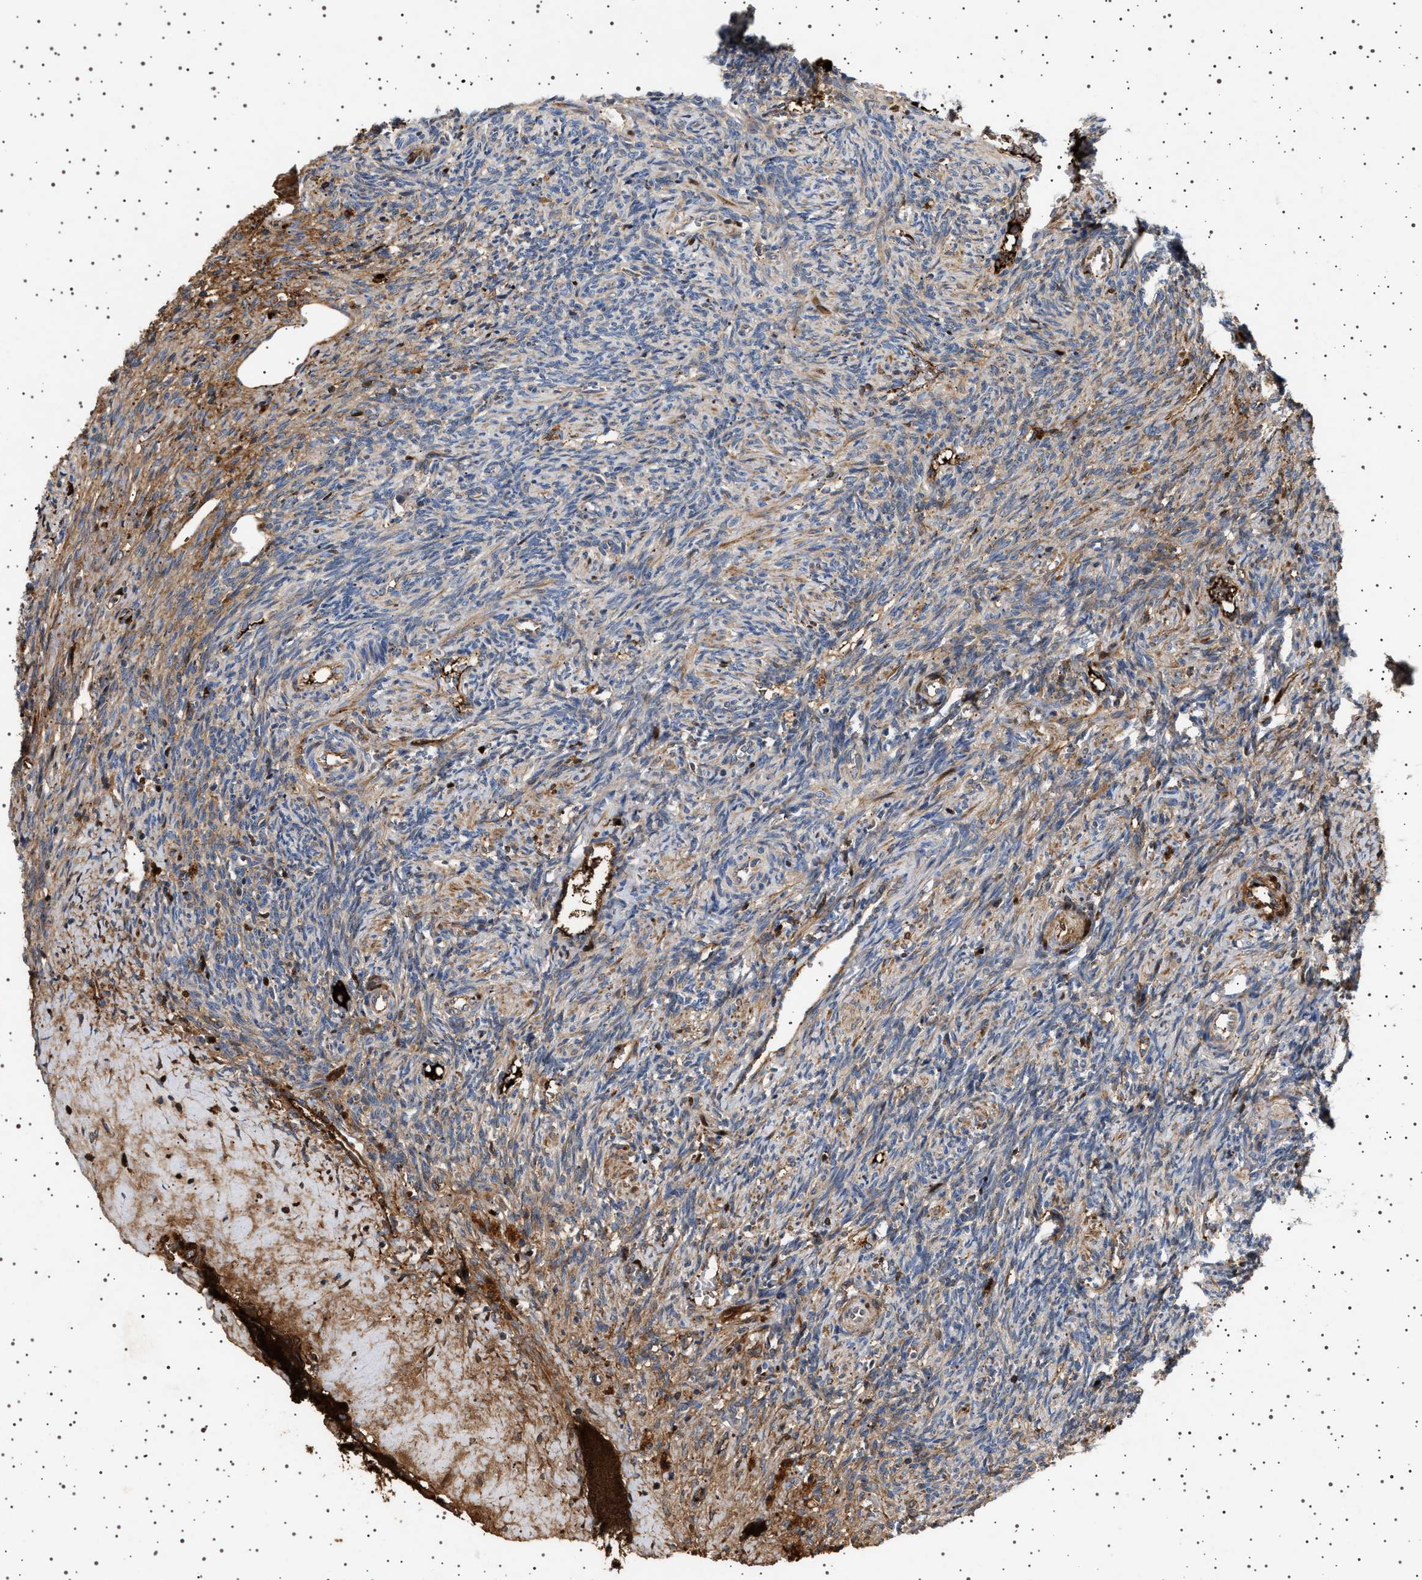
{"staining": {"intensity": "weak", "quantity": "<25%", "location": "cytoplasmic/membranous"}, "tissue": "ovary", "cell_type": "Follicle cells", "image_type": "normal", "snomed": [{"axis": "morphology", "description": "Normal tissue, NOS"}, {"axis": "topography", "description": "Ovary"}], "caption": "Protein analysis of normal ovary demonstrates no significant expression in follicle cells.", "gene": "FICD", "patient": {"sex": "female", "age": 41}}